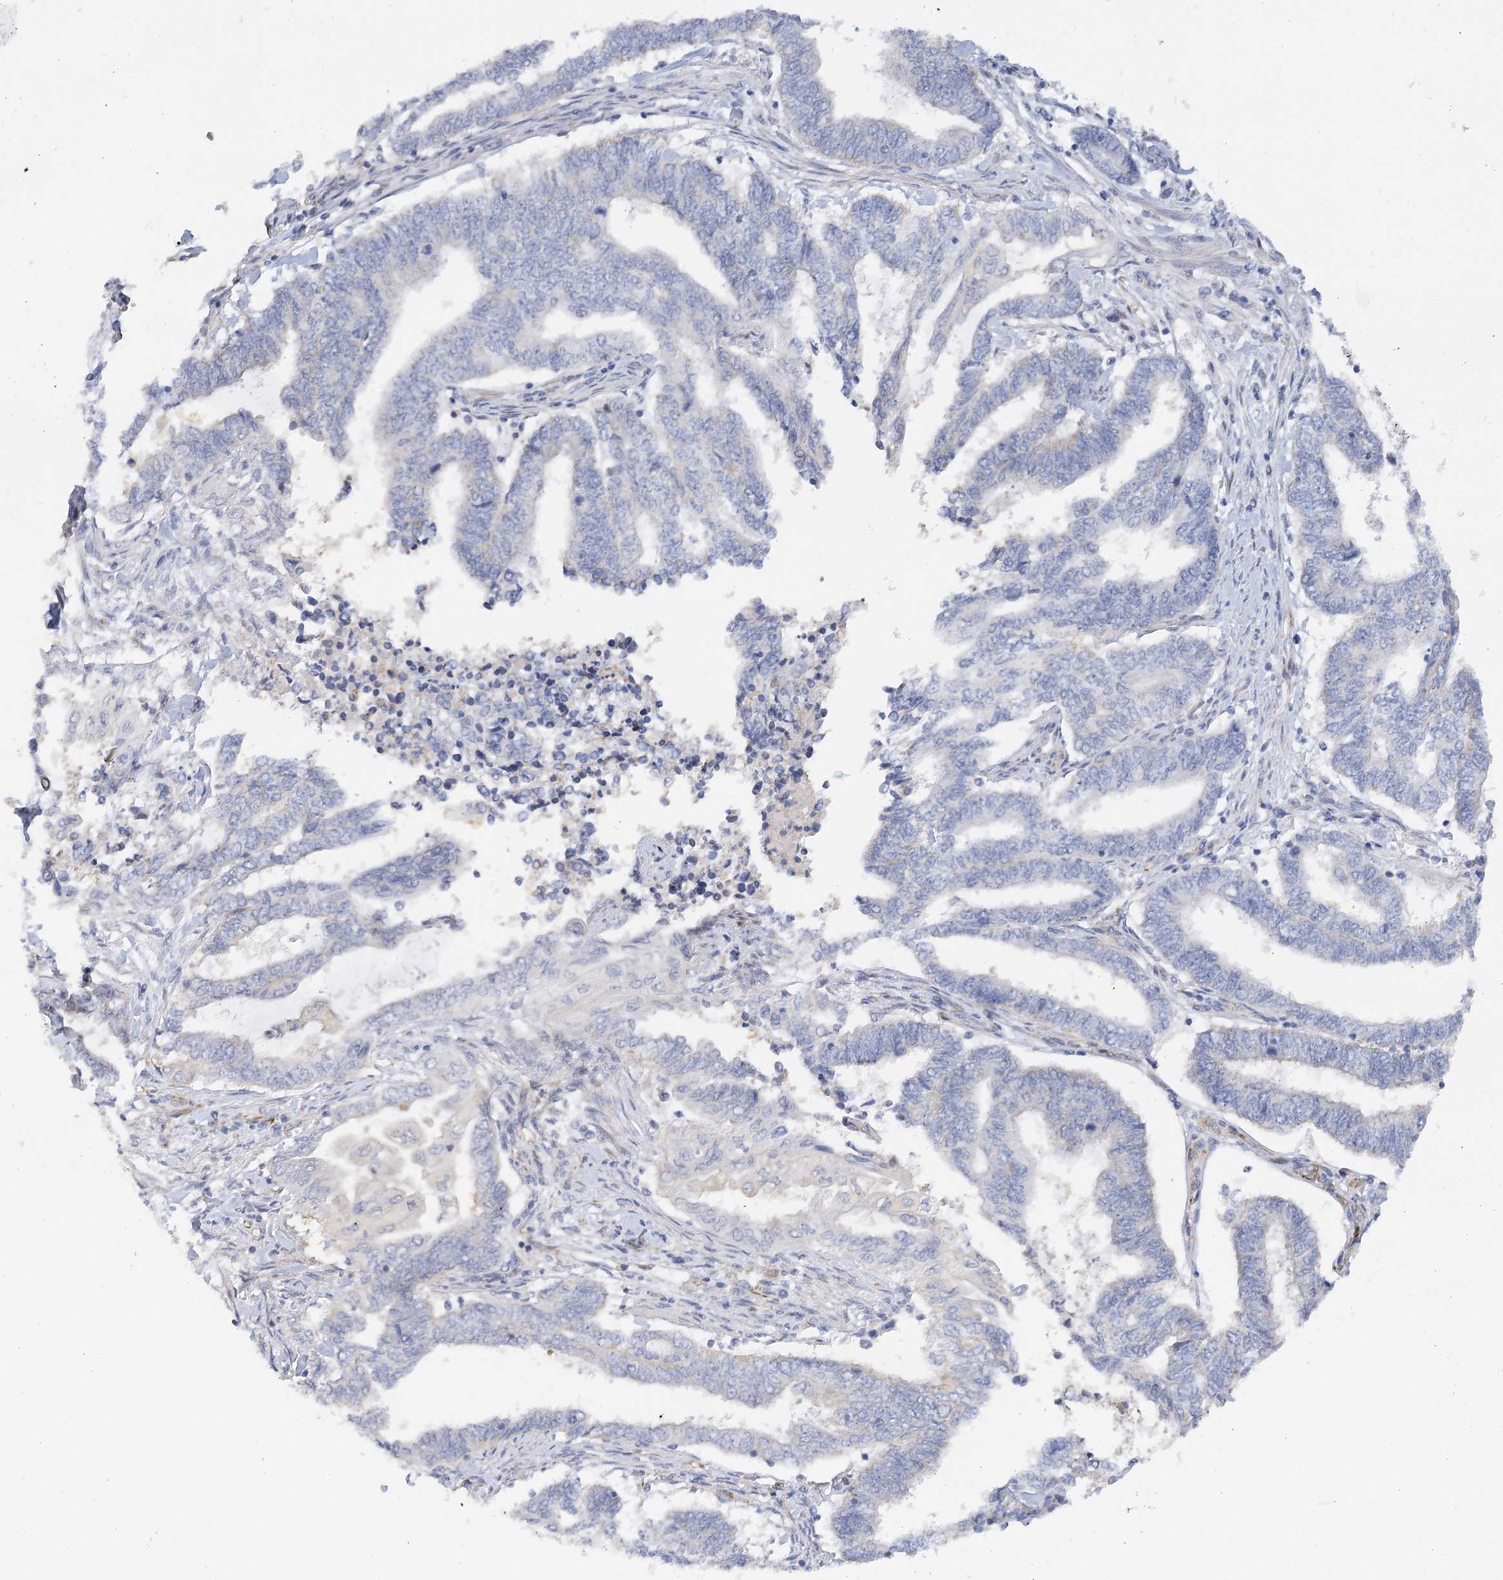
{"staining": {"intensity": "negative", "quantity": "none", "location": "none"}, "tissue": "endometrial cancer", "cell_type": "Tumor cells", "image_type": "cancer", "snomed": [{"axis": "morphology", "description": "Adenocarcinoma, NOS"}, {"axis": "topography", "description": "Uterus"}, {"axis": "topography", "description": "Endometrium"}], "caption": "A high-resolution micrograph shows IHC staining of endometrial adenocarcinoma, which reveals no significant expression in tumor cells. Brightfield microscopy of immunohistochemistry stained with DAB (3,3'-diaminobenzidine) (brown) and hematoxylin (blue), captured at high magnification.", "gene": "NELL2", "patient": {"sex": "female", "age": 70}}